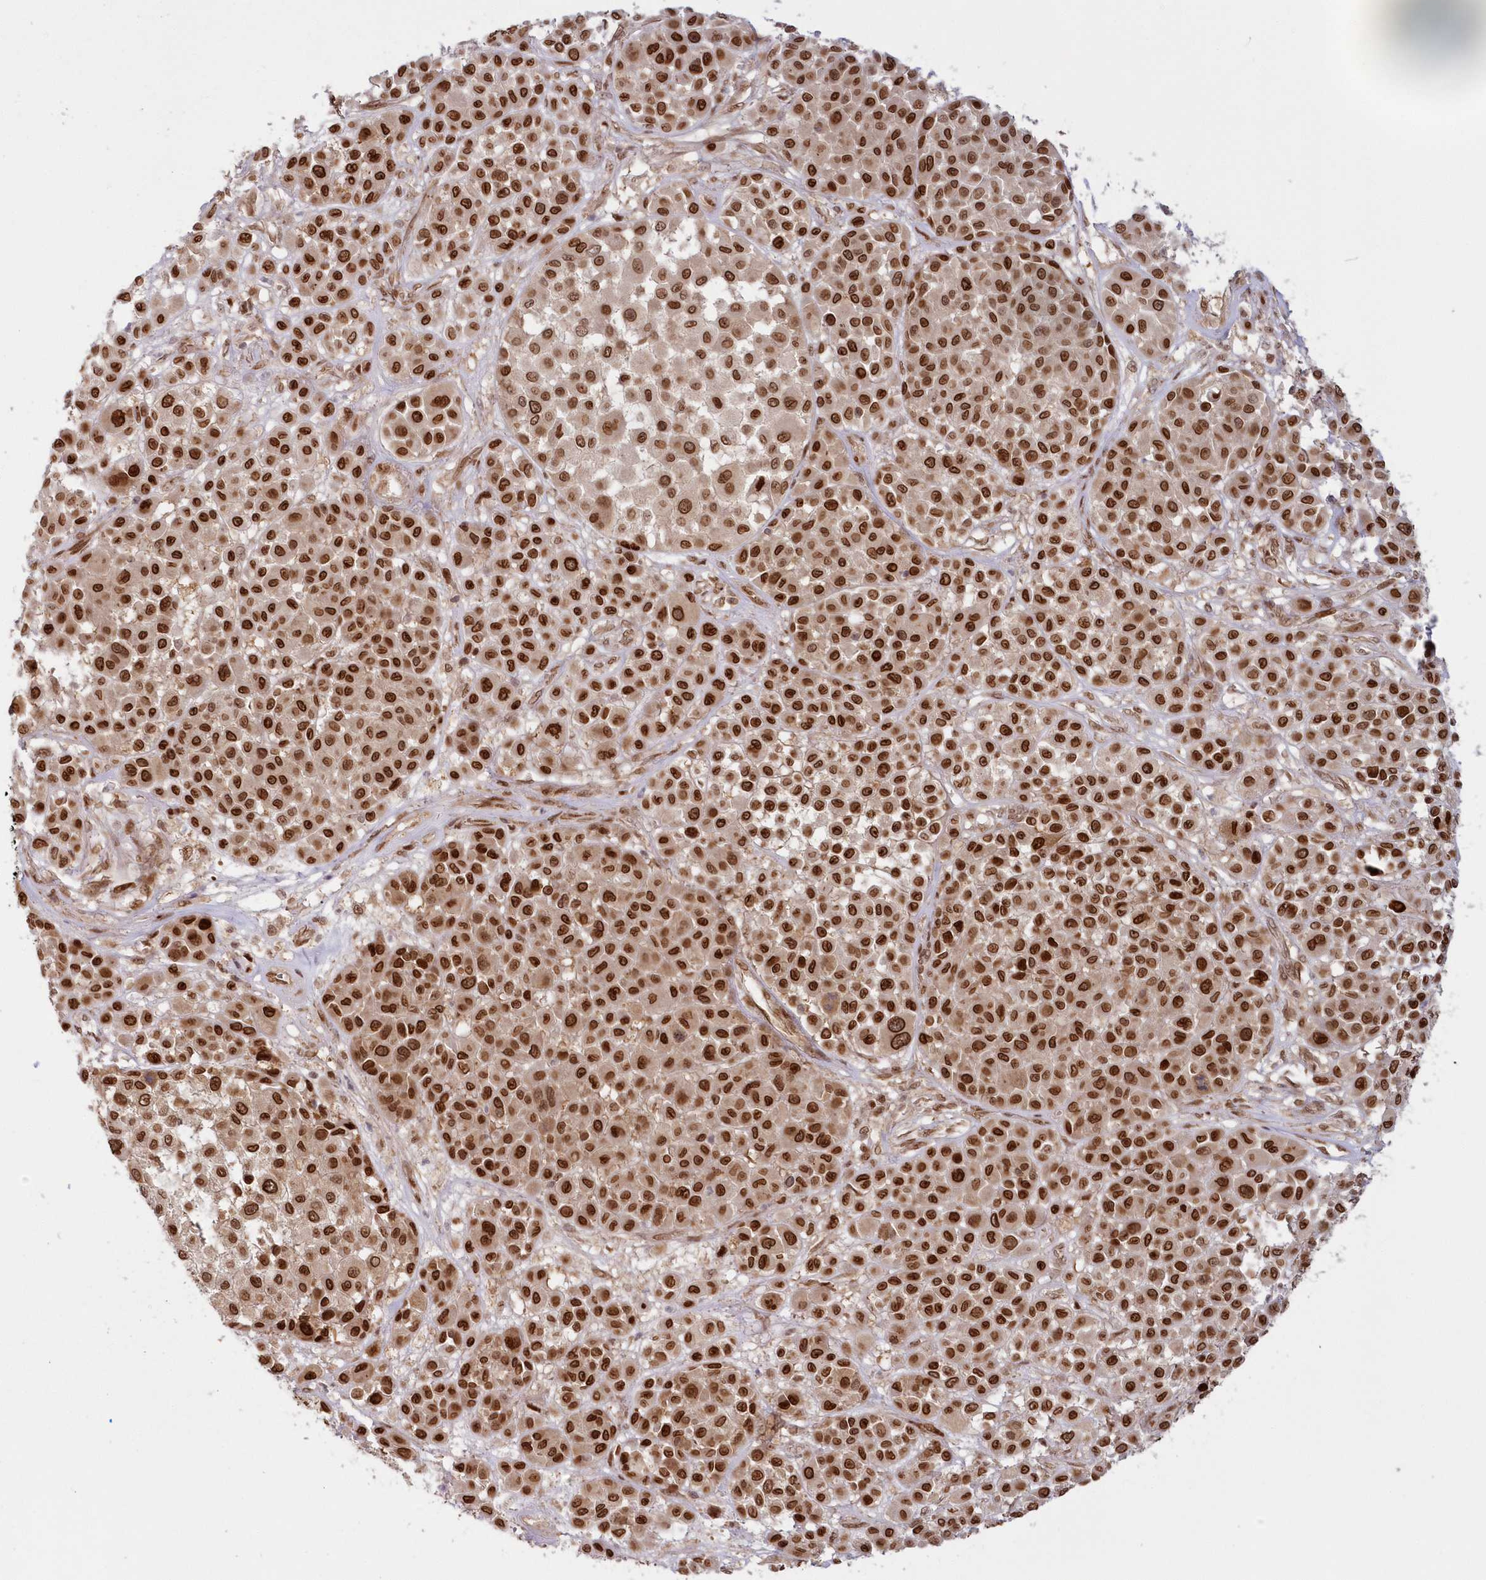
{"staining": {"intensity": "strong", "quantity": ">75%", "location": "cytoplasmic/membranous,nuclear"}, "tissue": "melanoma", "cell_type": "Tumor cells", "image_type": "cancer", "snomed": [{"axis": "morphology", "description": "Malignant melanoma, Metastatic site"}, {"axis": "topography", "description": "Soft tissue"}], "caption": "Approximately >75% of tumor cells in human melanoma exhibit strong cytoplasmic/membranous and nuclear protein positivity as visualized by brown immunohistochemical staining.", "gene": "TOGARAM2", "patient": {"sex": "male", "age": 41}}